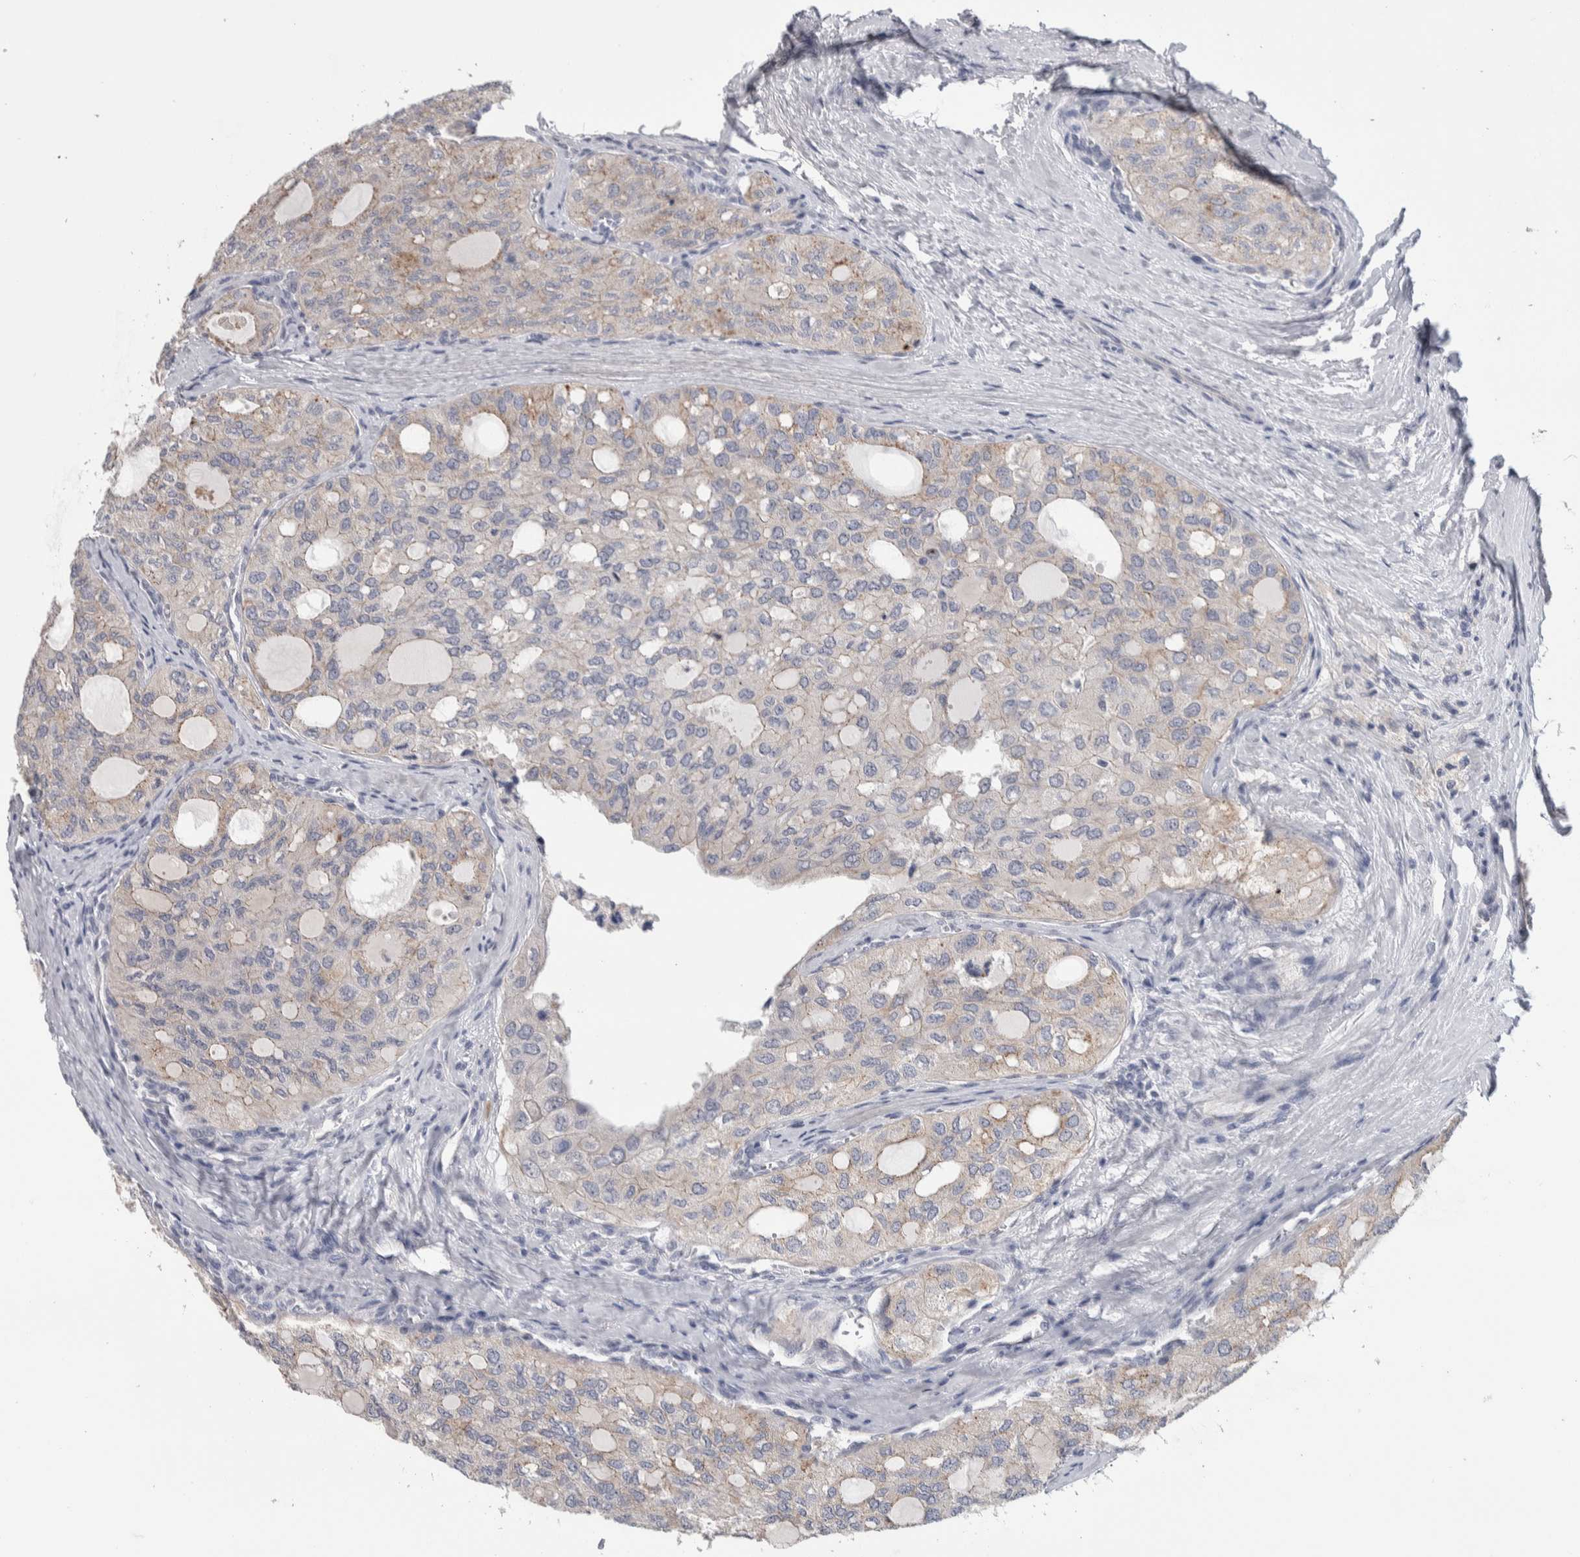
{"staining": {"intensity": "weak", "quantity": "<25%", "location": "cytoplasmic/membranous"}, "tissue": "thyroid cancer", "cell_type": "Tumor cells", "image_type": "cancer", "snomed": [{"axis": "morphology", "description": "Follicular adenoma carcinoma, NOS"}, {"axis": "topography", "description": "Thyroid gland"}], "caption": "IHC histopathology image of thyroid cancer stained for a protein (brown), which exhibits no expression in tumor cells.", "gene": "TMEM102", "patient": {"sex": "male", "age": 75}}